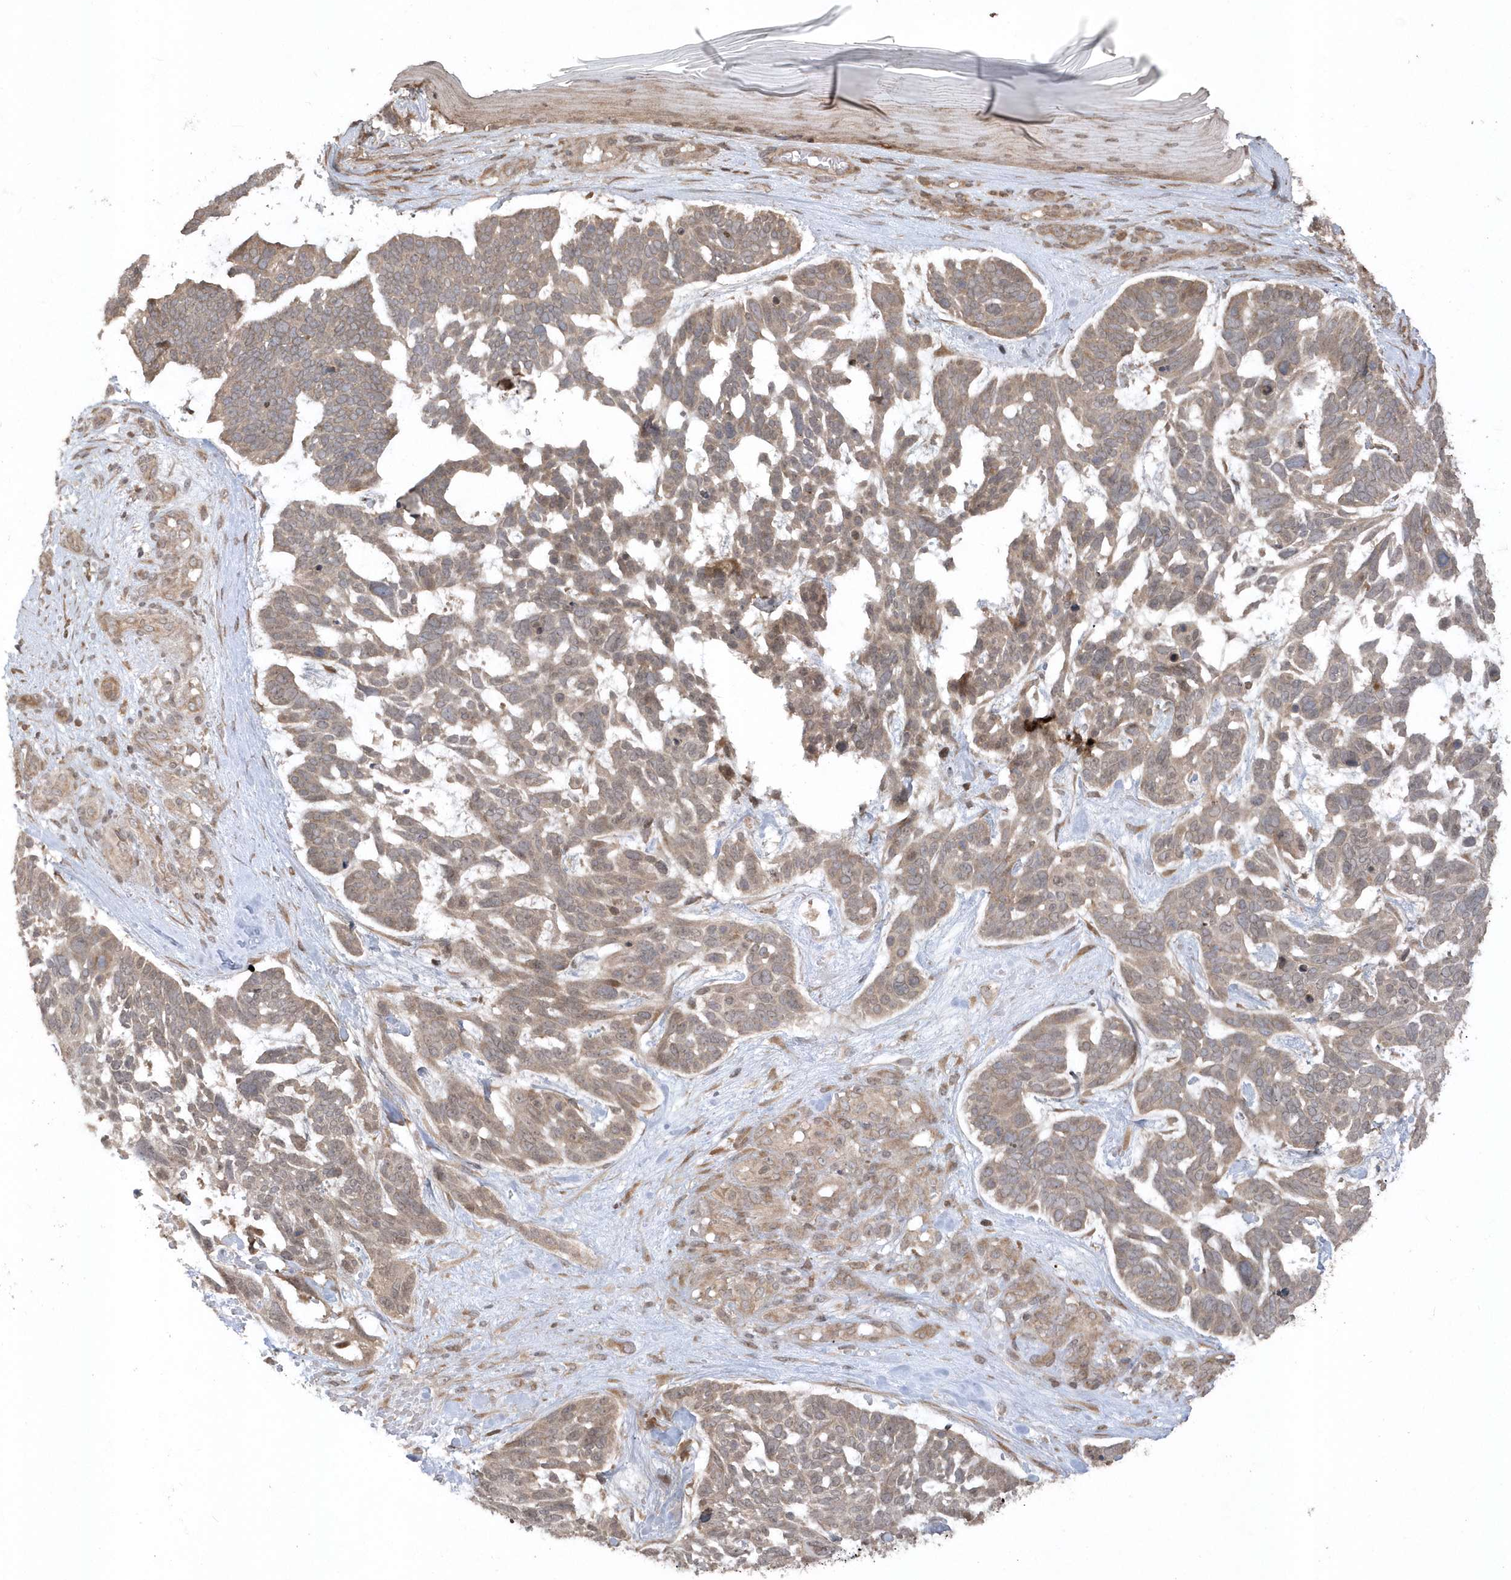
{"staining": {"intensity": "weak", "quantity": "<25%", "location": "cytoplasmic/membranous"}, "tissue": "skin cancer", "cell_type": "Tumor cells", "image_type": "cancer", "snomed": [{"axis": "morphology", "description": "Basal cell carcinoma"}, {"axis": "topography", "description": "Skin"}], "caption": "Immunohistochemistry image of neoplastic tissue: skin cancer stained with DAB reveals no significant protein positivity in tumor cells.", "gene": "HERPUD1", "patient": {"sex": "male", "age": 88}}